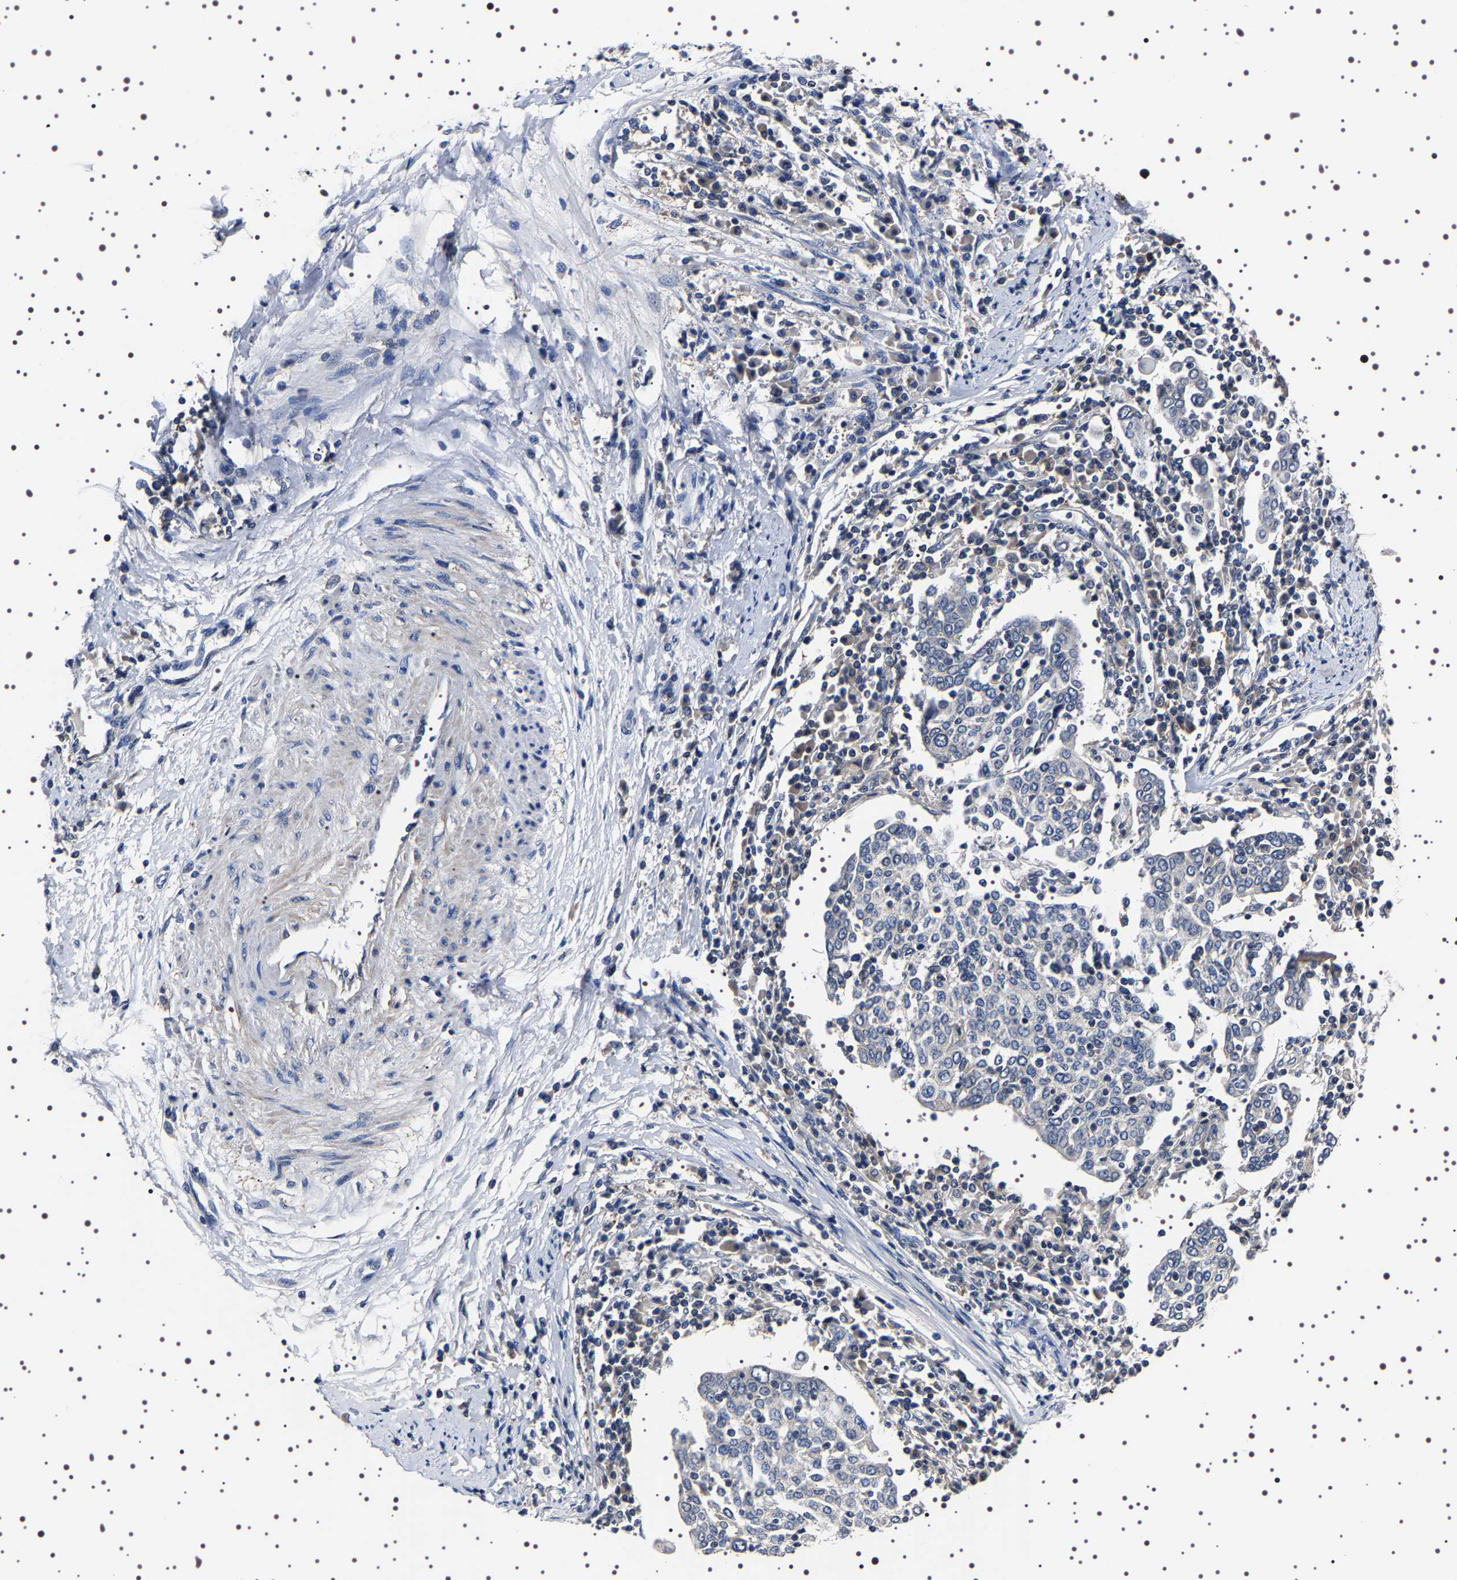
{"staining": {"intensity": "negative", "quantity": "none", "location": "none"}, "tissue": "cervical cancer", "cell_type": "Tumor cells", "image_type": "cancer", "snomed": [{"axis": "morphology", "description": "Squamous cell carcinoma, NOS"}, {"axis": "topography", "description": "Cervix"}], "caption": "Cervical squamous cell carcinoma was stained to show a protein in brown. There is no significant expression in tumor cells.", "gene": "TARBP1", "patient": {"sex": "female", "age": 40}}